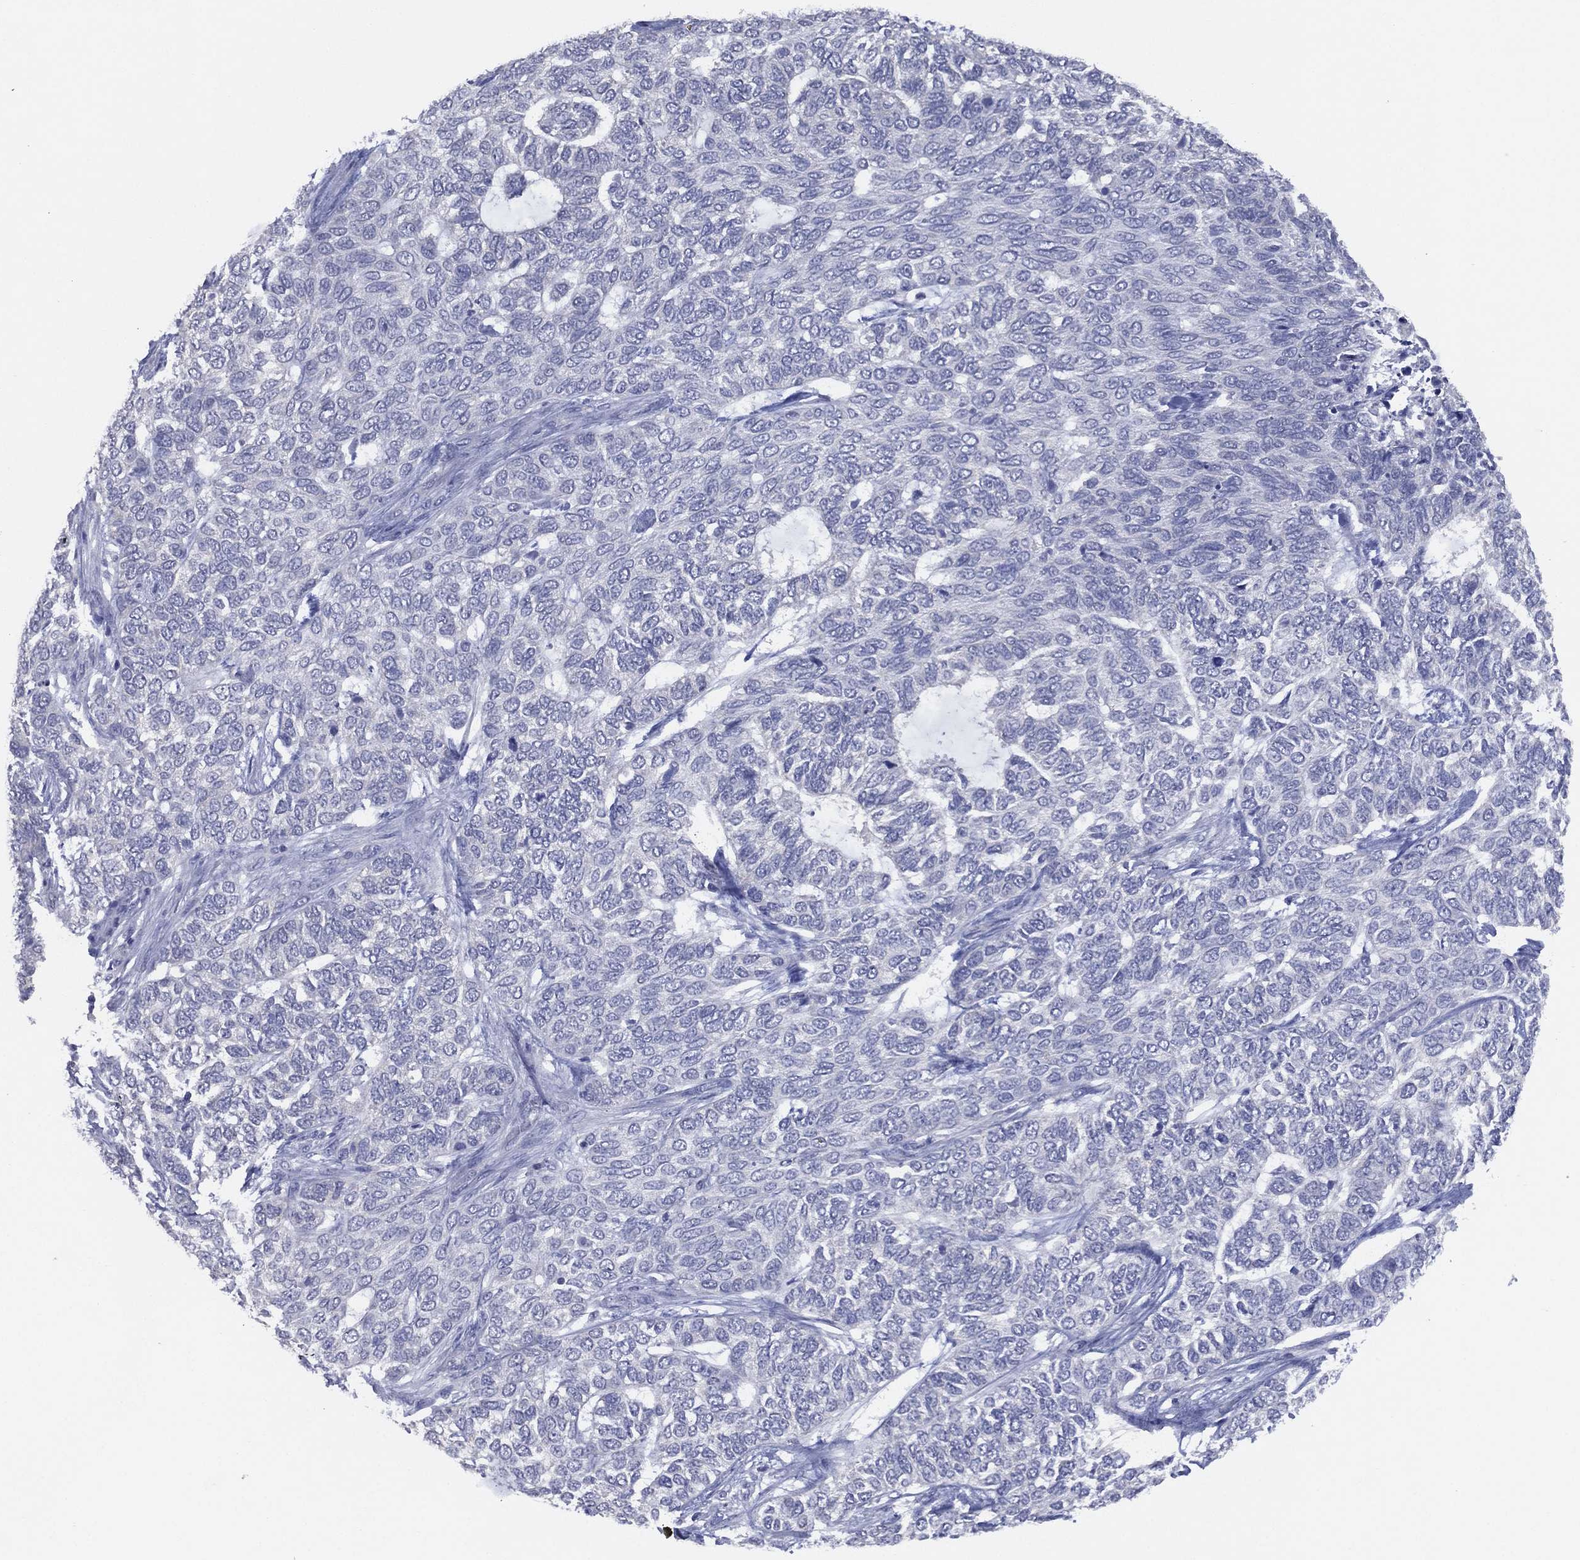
{"staining": {"intensity": "negative", "quantity": "none", "location": "none"}, "tissue": "skin cancer", "cell_type": "Tumor cells", "image_type": "cancer", "snomed": [{"axis": "morphology", "description": "Basal cell carcinoma"}, {"axis": "topography", "description": "Skin"}], "caption": "Tumor cells are negative for brown protein staining in skin basal cell carcinoma.", "gene": "SLC13A4", "patient": {"sex": "female", "age": 65}}